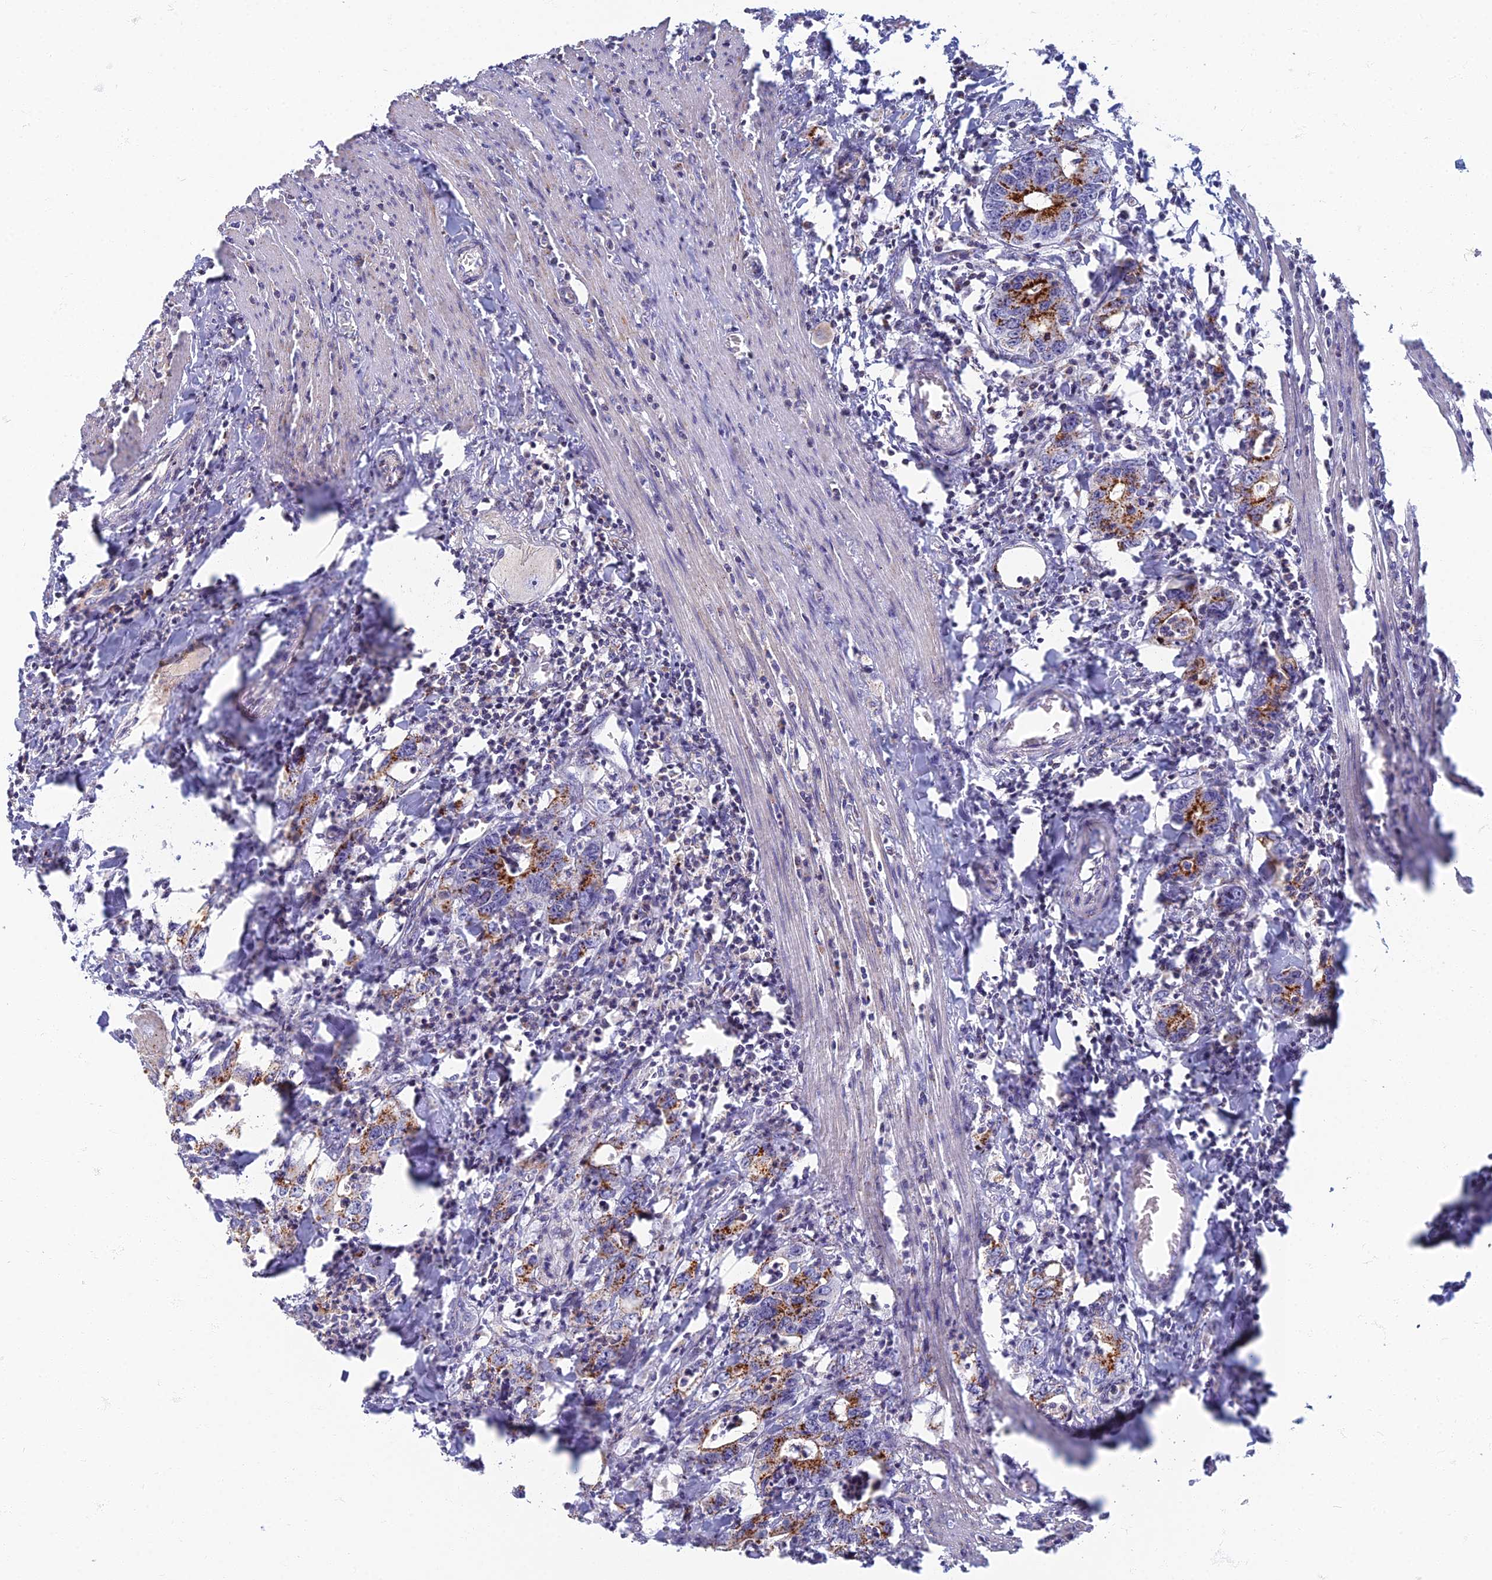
{"staining": {"intensity": "strong", "quantity": "25%-75%", "location": "cytoplasmic/membranous"}, "tissue": "colorectal cancer", "cell_type": "Tumor cells", "image_type": "cancer", "snomed": [{"axis": "morphology", "description": "Adenocarcinoma, NOS"}, {"axis": "topography", "description": "Colon"}], "caption": "This histopathology image shows colorectal cancer stained with immunohistochemistry to label a protein in brown. The cytoplasmic/membranous of tumor cells show strong positivity for the protein. Nuclei are counter-stained blue.", "gene": "CHMP4B", "patient": {"sex": "female", "age": 75}}